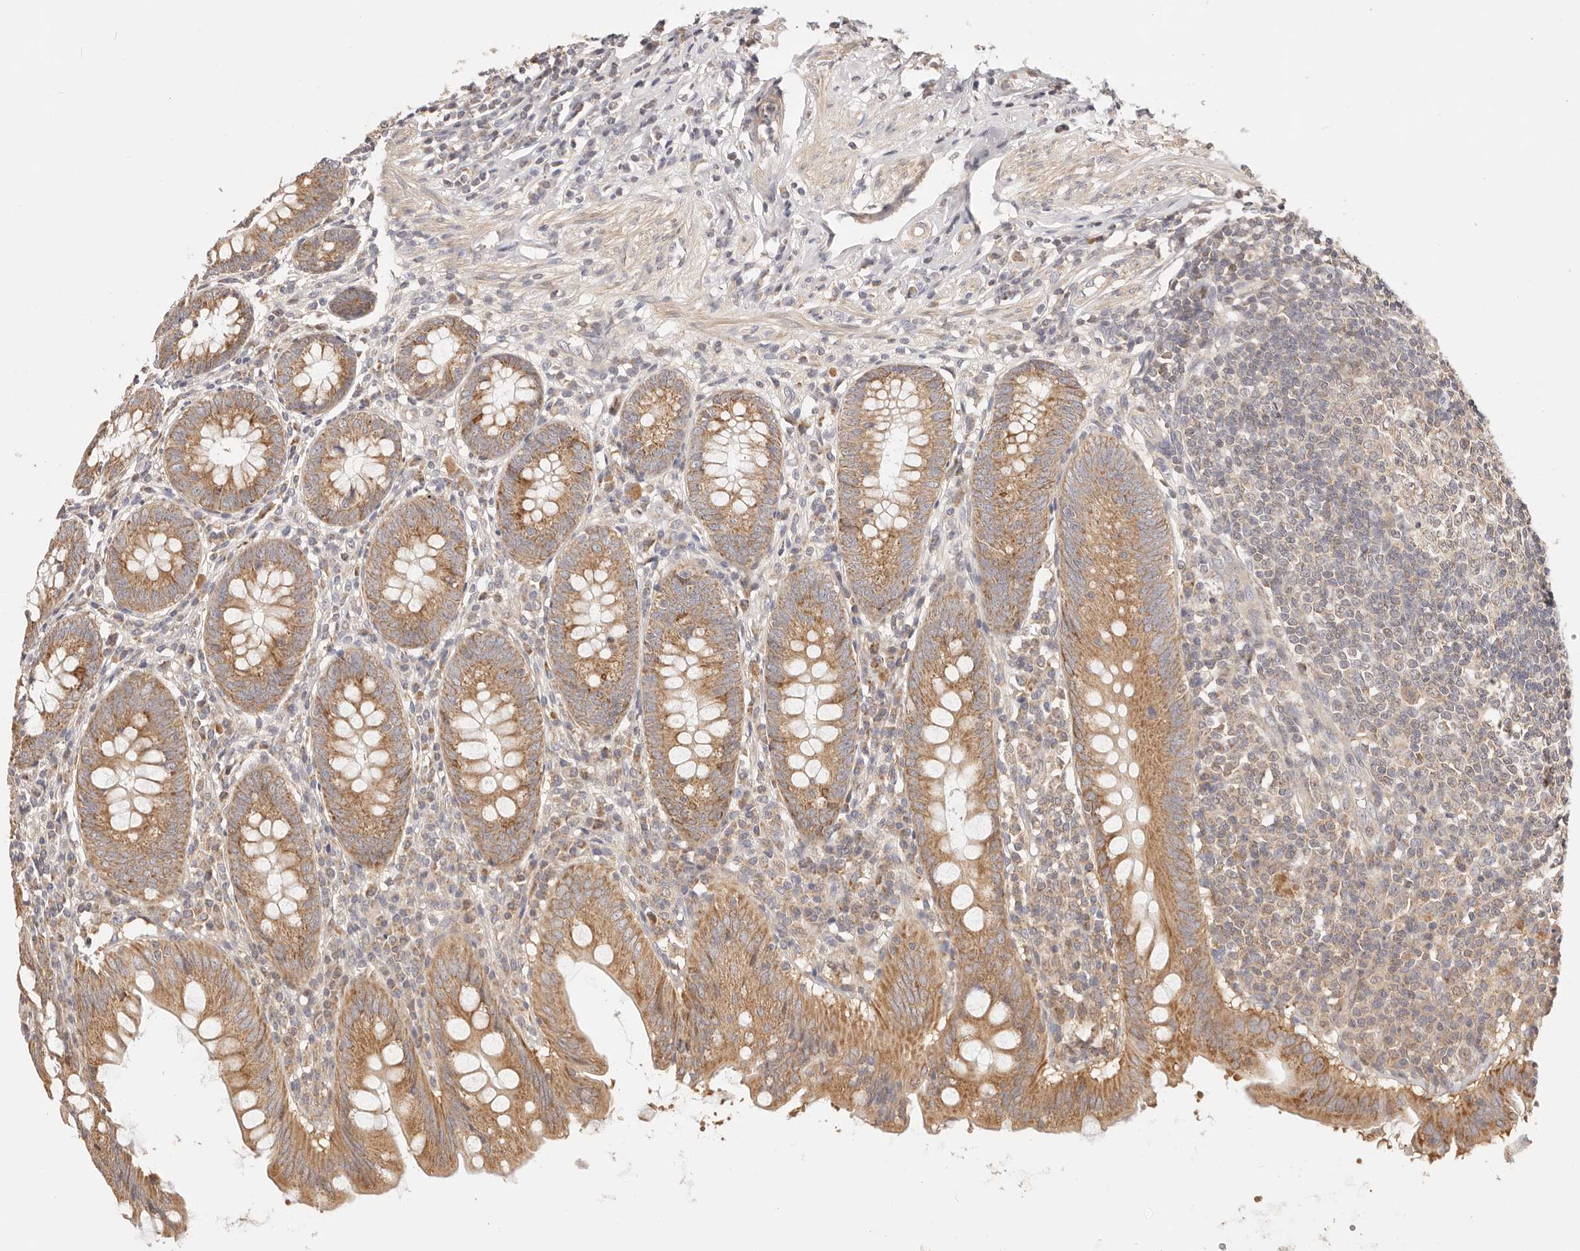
{"staining": {"intensity": "moderate", "quantity": ">75%", "location": "cytoplasmic/membranous"}, "tissue": "appendix", "cell_type": "Glandular cells", "image_type": "normal", "snomed": [{"axis": "morphology", "description": "Normal tissue, NOS"}, {"axis": "topography", "description": "Appendix"}], "caption": "The immunohistochemical stain labels moderate cytoplasmic/membranous positivity in glandular cells of normal appendix. The staining is performed using DAB brown chromogen to label protein expression. The nuclei are counter-stained blue using hematoxylin.", "gene": "KCMF1", "patient": {"sex": "female", "age": 54}}